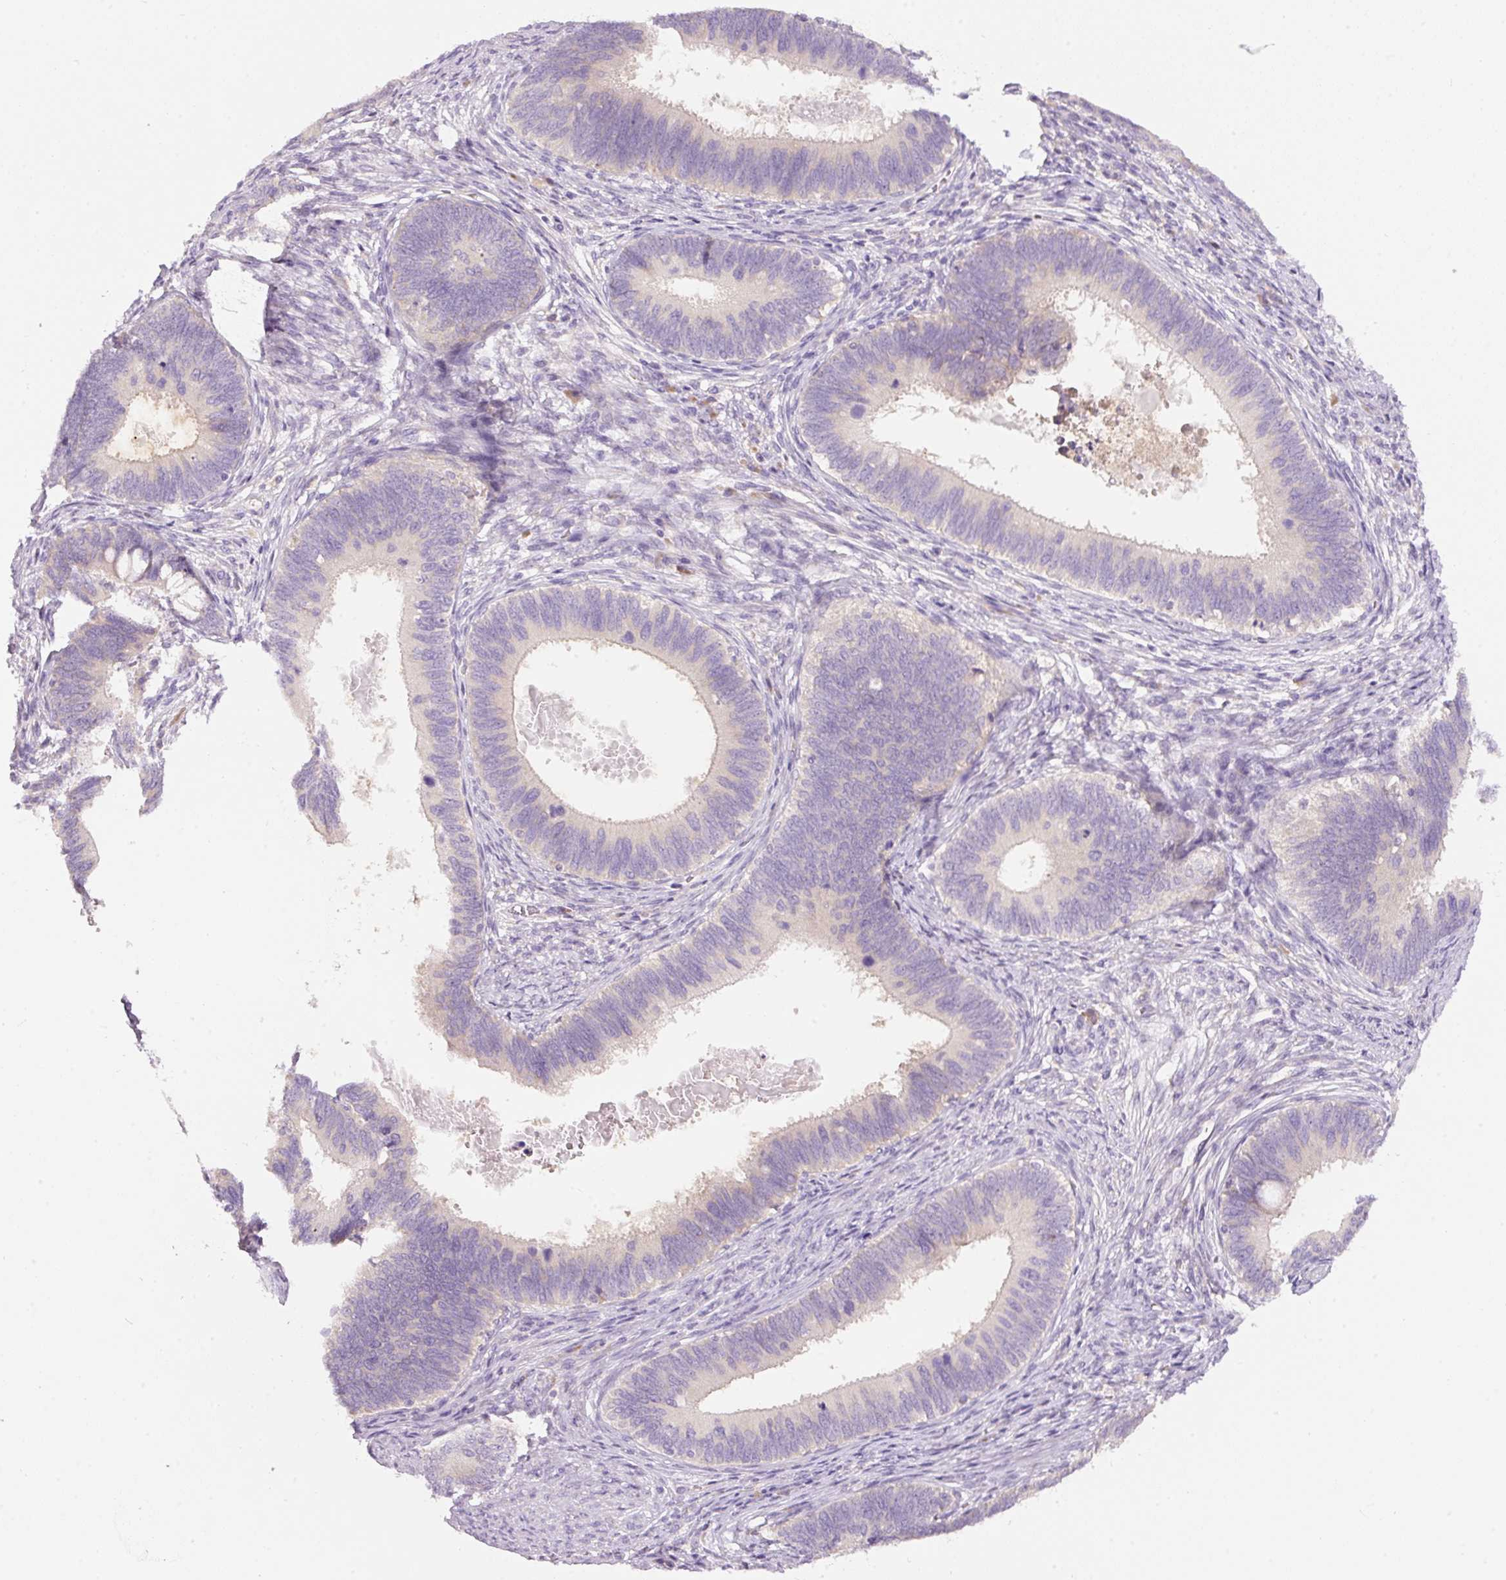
{"staining": {"intensity": "negative", "quantity": "none", "location": "none"}, "tissue": "cervical cancer", "cell_type": "Tumor cells", "image_type": "cancer", "snomed": [{"axis": "morphology", "description": "Adenocarcinoma, NOS"}, {"axis": "topography", "description": "Cervix"}], "caption": "DAB immunohistochemical staining of human cervical cancer demonstrates no significant expression in tumor cells.", "gene": "RSPO2", "patient": {"sex": "female", "age": 42}}